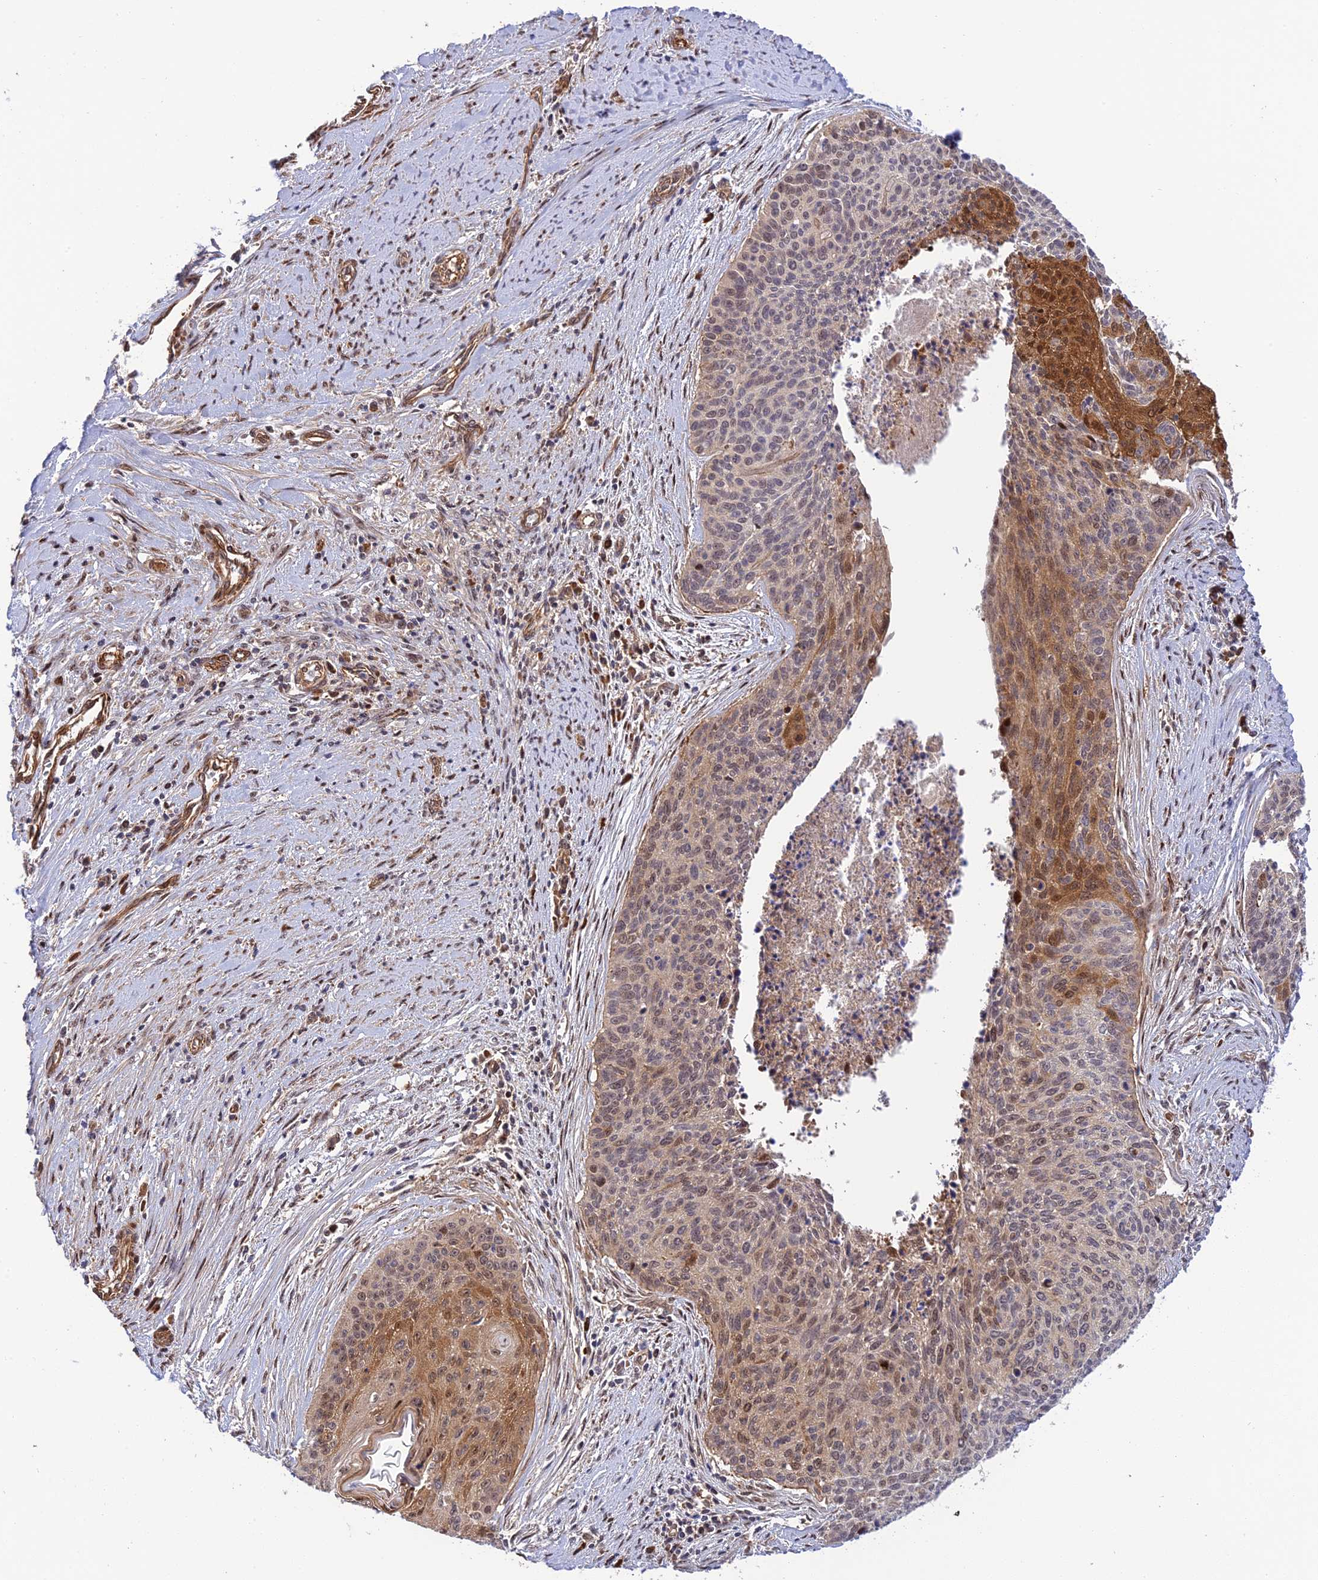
{"staining": {"intensity": "moderate", "quantity": "25%-75%", "location": "cytoplasmic/membranous,nuclear"}, "tissue": "cervical cancer", "cell_type": "Tumor cells", "image_type": "cancer", "snomed": [{"axis": "morphology", "description": "Squamous cell carcinoma, NOS"}, {"axis": "topography", "description": "Cervix"}], "caption": "Human cervical cancer (squamous cell carcinoma) stained for a protein (brown) exhibits moderate cytoplasmic/membranous and nuclear positive staining in approximately 25%-75% of tumor cells.", "gene": "ZNF584", "patient": {"sex": "female", "age": 55}}